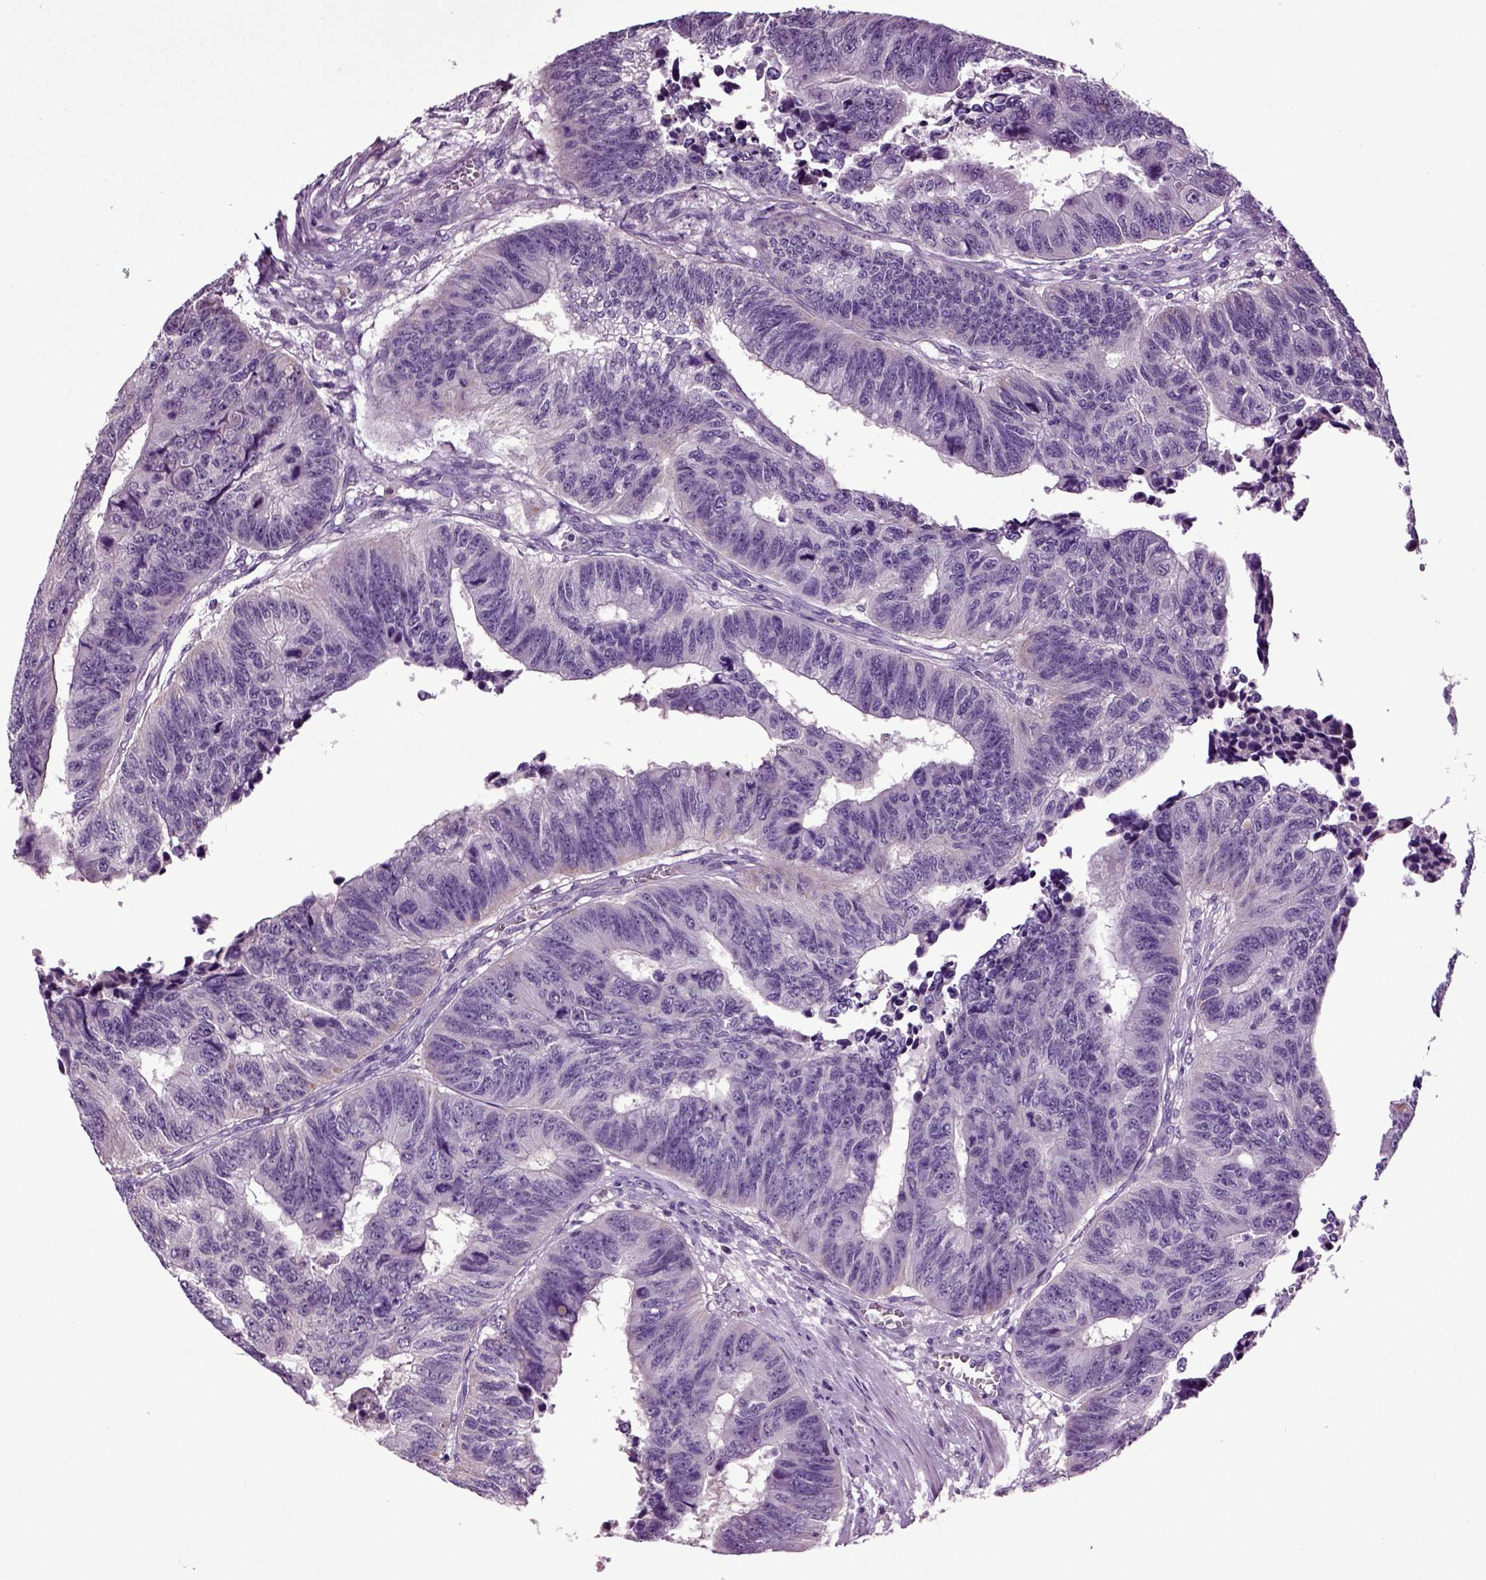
{"staining": {"intensity": "negative", "quantity": "none", "location": "none"}, "tissue": "colorectal cancer", "cell_type": "Tumor cells", "image_type": "cancer", "snomed": [{"axis": "morphology", "description": "Adenocarcinoma, NOS"}, {"axis": "topography", "description": "Rectum"}], "caption": "IHC image of colorectal cancer (adenocarcinoma) stained for a protein (brown), which demonstrates no expression in tumor cells.", "gene": "FGF11", "patient": {"sex": "female", "age": 85}}